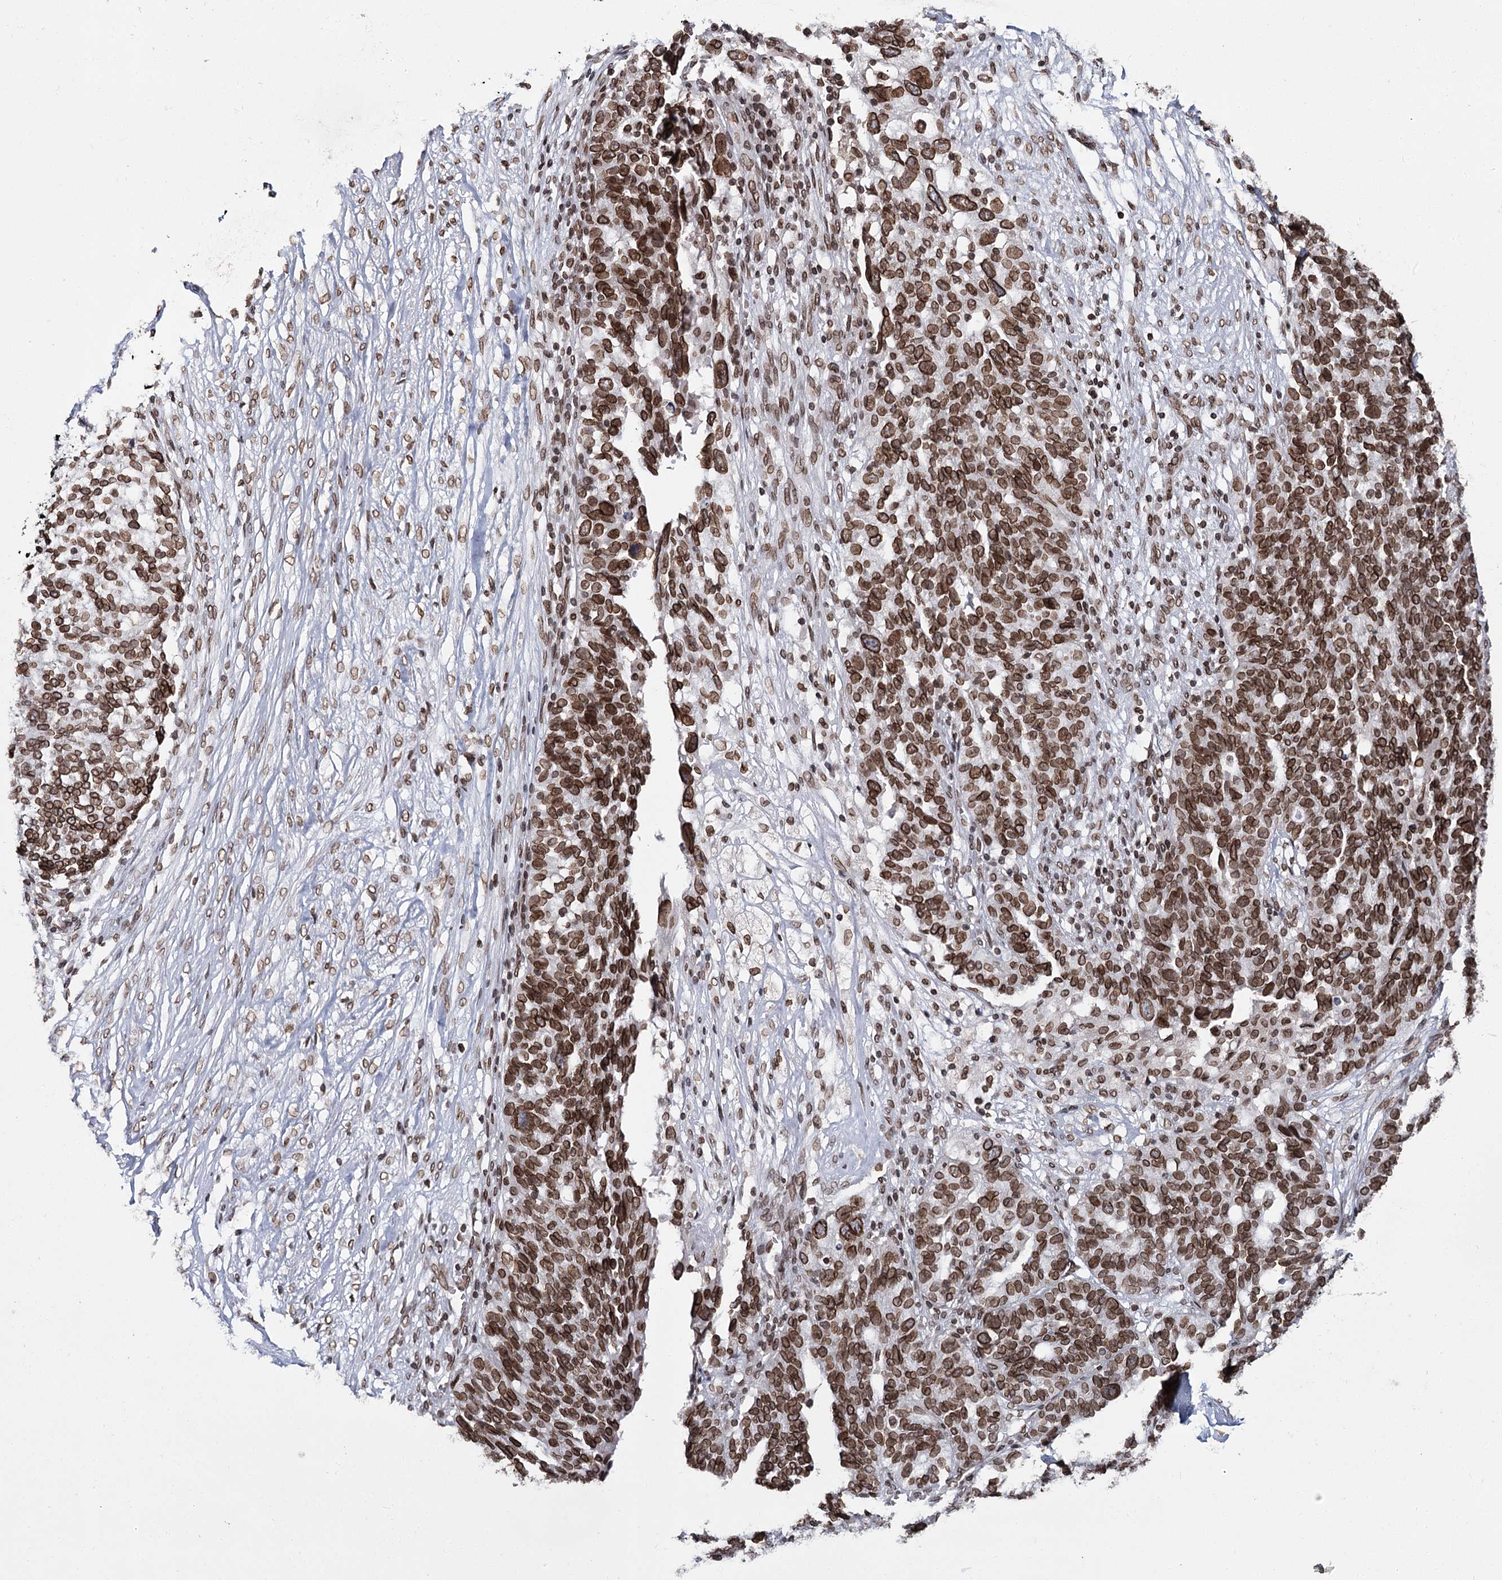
{"staining": {"intensity": "strong", "quantity": ">75%", "location": "cytoplasmic/membranous,nuclear"}, "tissue": "ovarian cancer", "cell_type": "Tumor cells", "image_type": "cancer", "snomed": [{"axis": "morphology", "description": "Cystadenocarcinoma, serous, NOS"}, {"axis": "topography", "description": "Ovary"}], "caption": "This histopathology image exhibits ovarian serous cystadenocarcinoma stained with immunohistochemistry to label a protein in brown. The cytoplasmic/membranous and nuclear of tumor cells show strong positivity for the protein. Nuclei are counter-stained blue.", "gene": "KIAA0930", "patient": {"sex": "female", "age": 59}}